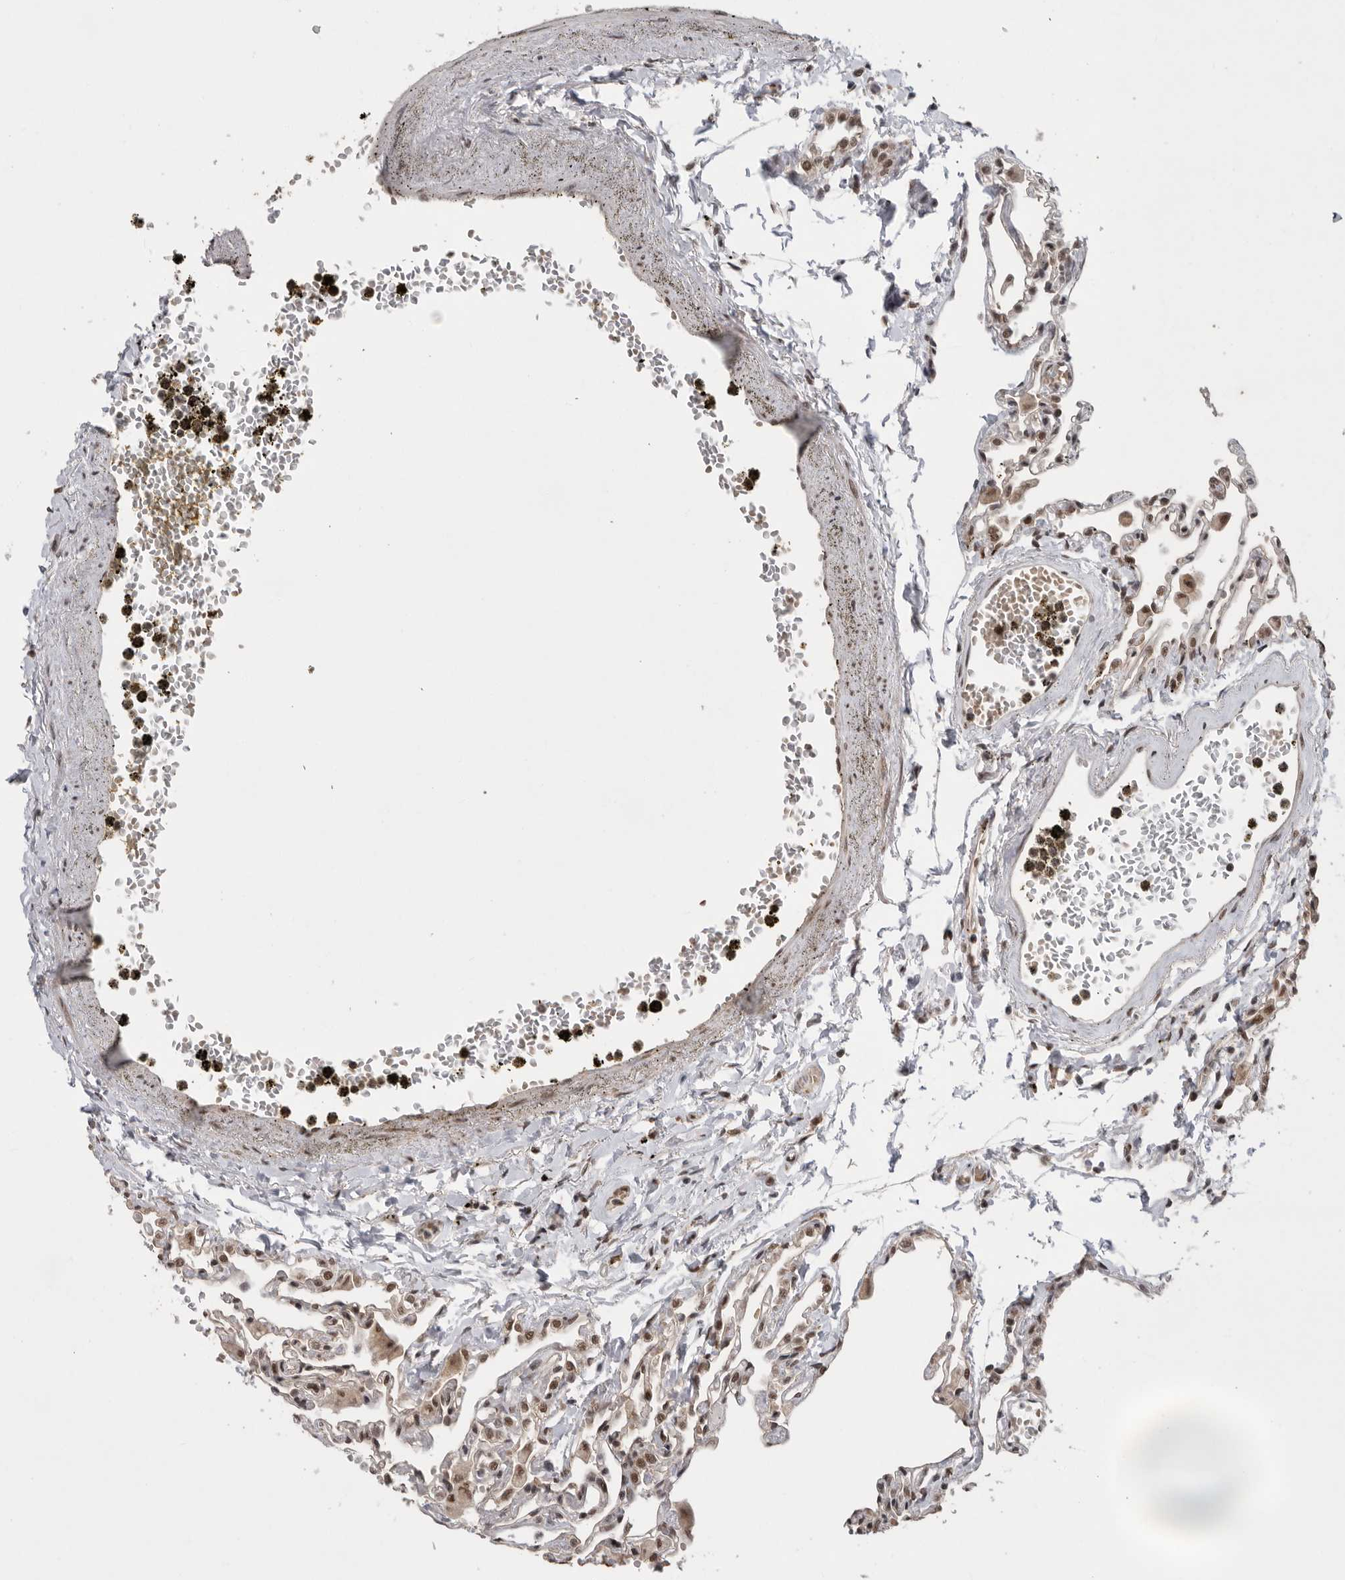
{"staining": {"intensity": "moderate", "quantity": "25%-75%", "location": "nuclear"}, "tissue": "lung", "cell_type": "Alveolar cells", "image_type": "normal", "snomed": [{"axis": "morphology", "description": "Normal tissue, NOS"}, {"axis": "topography", "description": "Bronchus"}, {"axis": "topography", "description": "Lung"}], "caption": "This photomicrograph reveals IHC staining of unremarkable lung, with medium moderate nuclear positivity in approximately 25%-75% of alveolar cells.", "gene": "PPP1R10", "patient": {"sex": "female", "age": 49}}